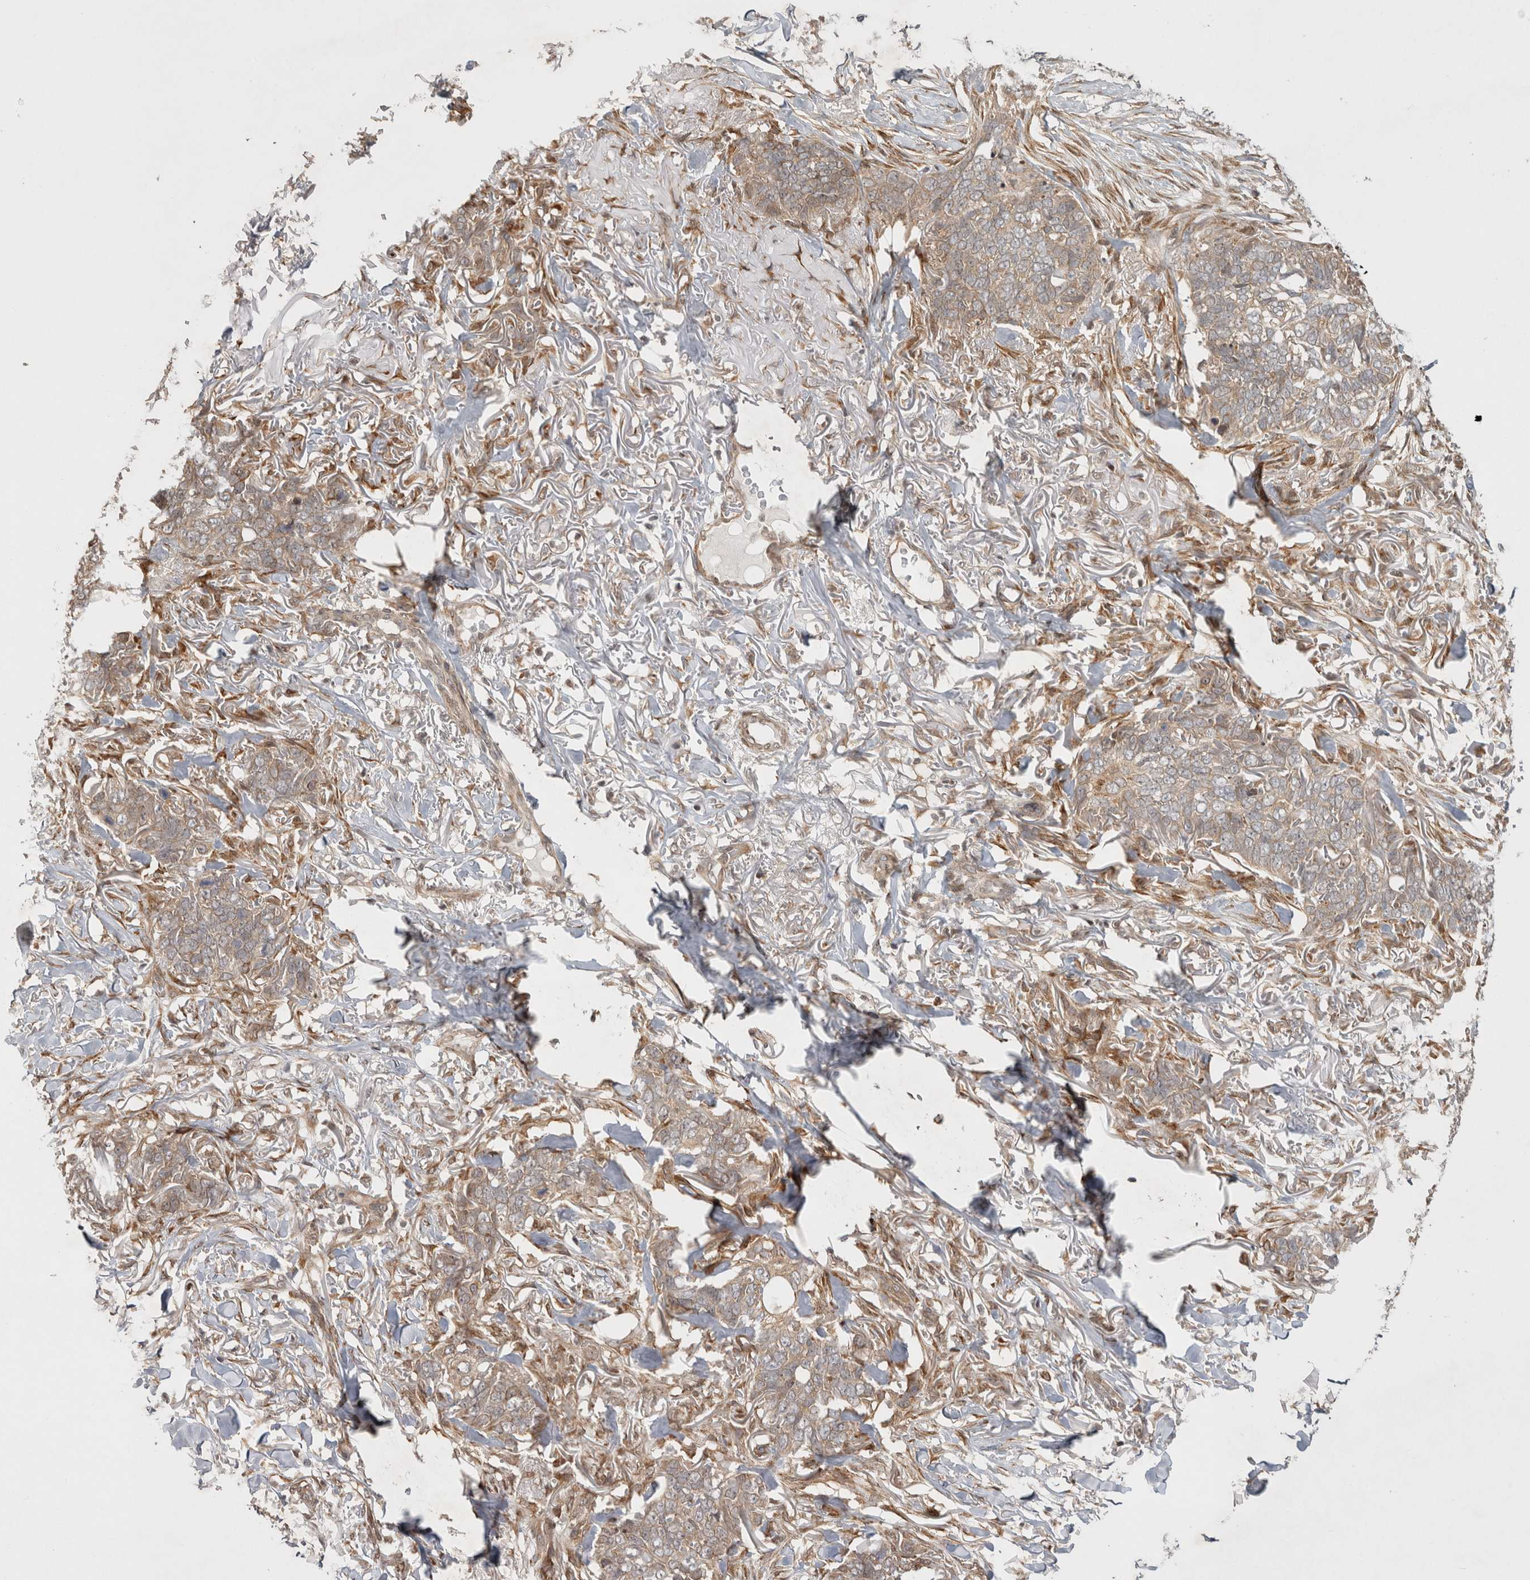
{"staining": {"intensity": "weak", "quantity": ">75%", "location": "cytoplasmic/membranous"}, "tissue": "skin cancer", "cell_type": "Tumor cells", "image_type": "cancer", "snomed": [{"axis": "morphology", "description": "Normal tissue, NOS"}, {"axis": "morphology", "description": "Basal cell carcinoma"}, {"axis": "topography", "description": "Skin"}], "caption": "Human skin cancer (basal cell carcinoma) stained with a brown dye shows weak cytoplasmic/membranous positive positivity in about >75% of tumor cells.", "gene": "ZNF318", "patient": {"sex": "male", "age": 77}}